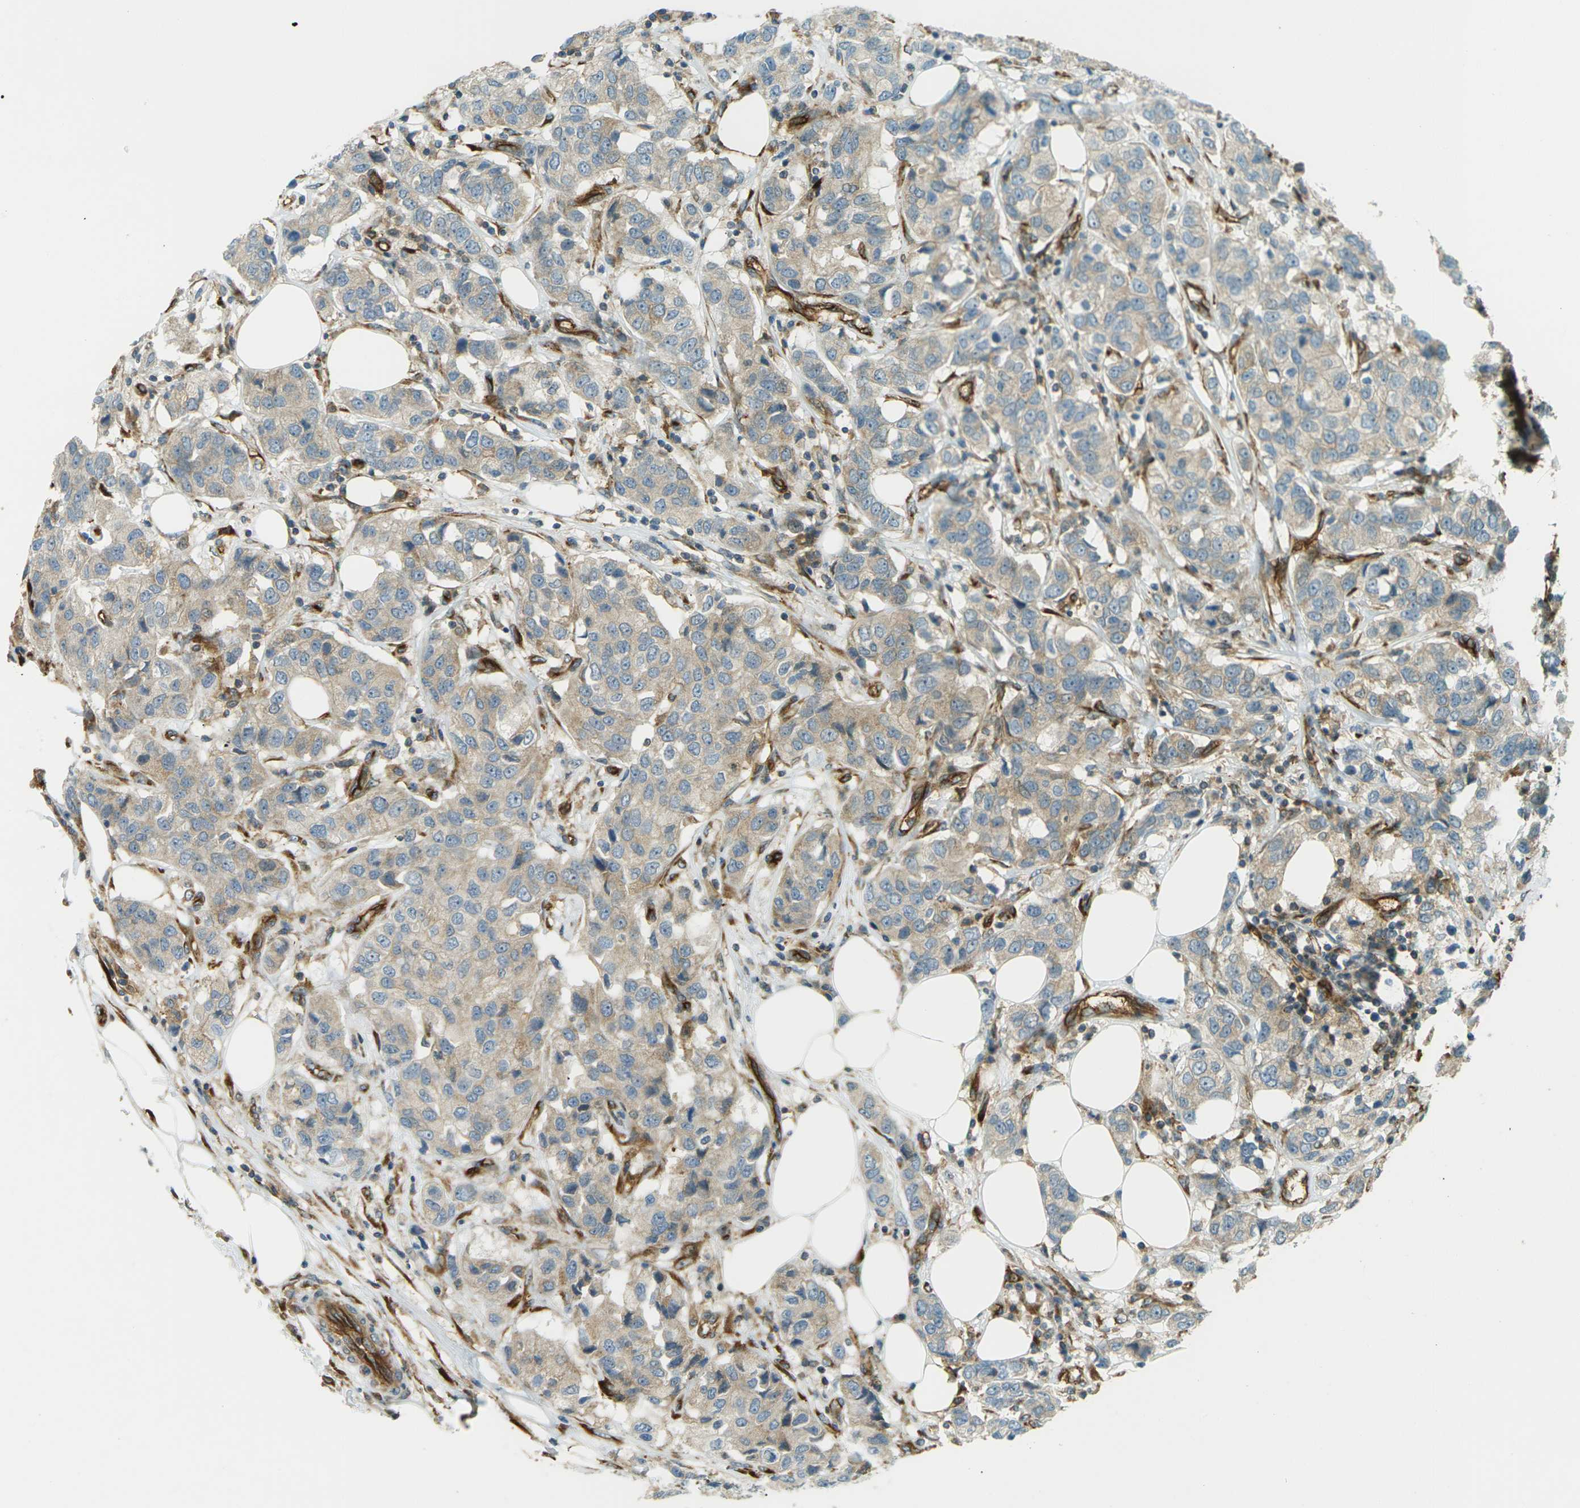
{"staining": {"intensity": "moderate", "quantity": ">75%", "location": "cytoplasmic/membranous"}, "tissue": "breast cancer", "cell_type": "Tumor cells", "image_type": "cancer", "snomed": [{"axis": "morphology", "description": "Duct carcinoma"}, {"axis": "topography", "description": "Breast"}], "caption": "A histopathology image of human breast infiltrating ductal carcinoma stained for a protein exhibits moderate cytoplasmic/membranous brown staining in tumor cells. The protein of interest is shown in brown color, while the nuclei are stained blue.", "gene": "S1PR1", "patient": {"sex": "female", "age": 80}}